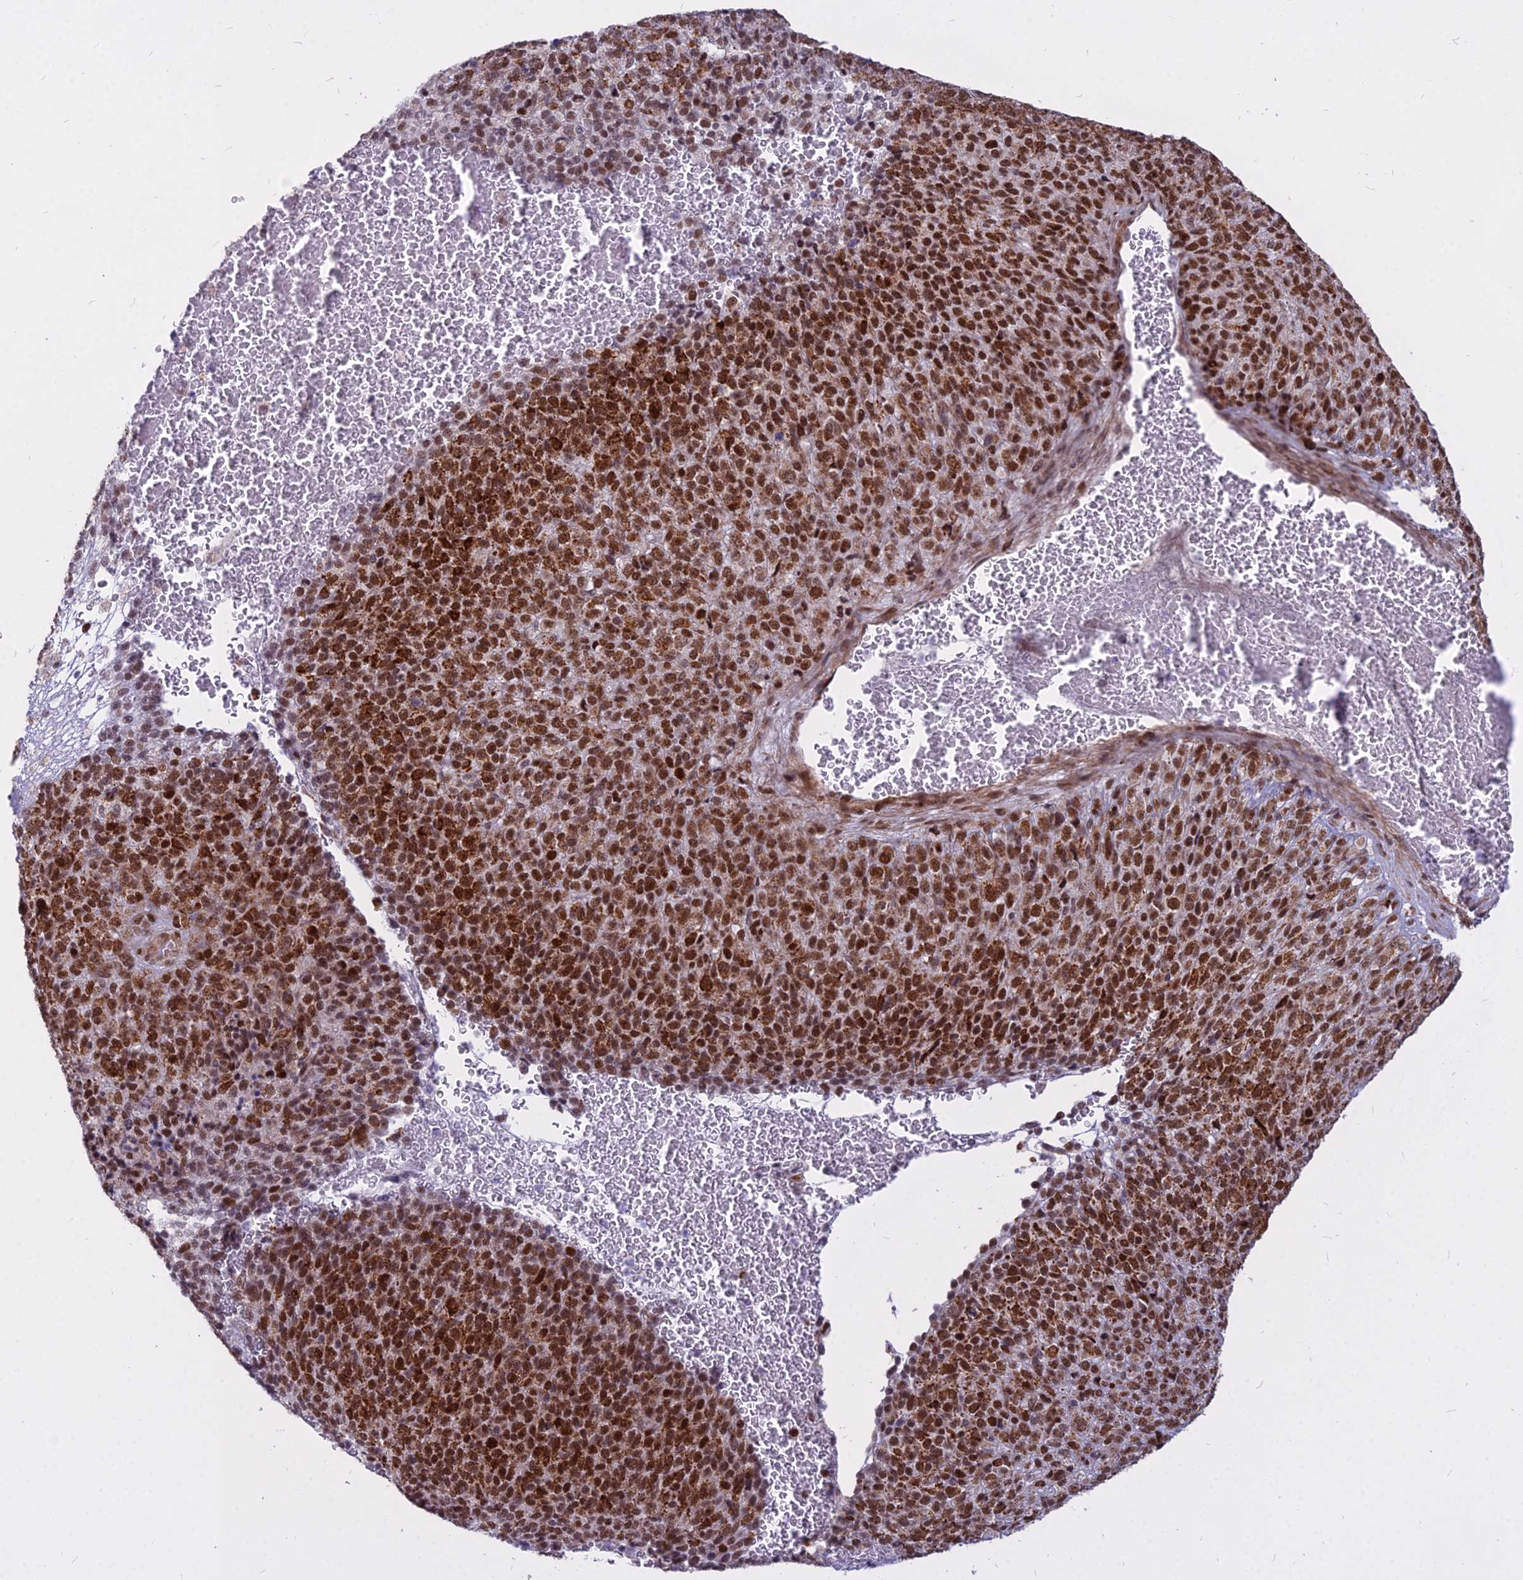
{"staining": {"intensity": "strong", "quantity": ">75%", "location": "nuclear"}, "tissue": "melanoma", "cell_type": "Tumor cells", "image_type": "cancer", "snomed": [{"axis": "morphology", "description": "Malignant melanoma, Metastatic site"}, {"axis": "topography", "description": "Brain"}], "caption": "High-magnification brightfield microscopy of melanoma stained with DAB (brown) and counterstained with hematoxylin (blue). tumor cells exhibit strong nuclear positivity is appreciated in about>75% of cells. (DAB IHC with brightfield microscopy, high magnification).", "gene": "ALG10", "patient": {"sex": "female", "age": 56}}